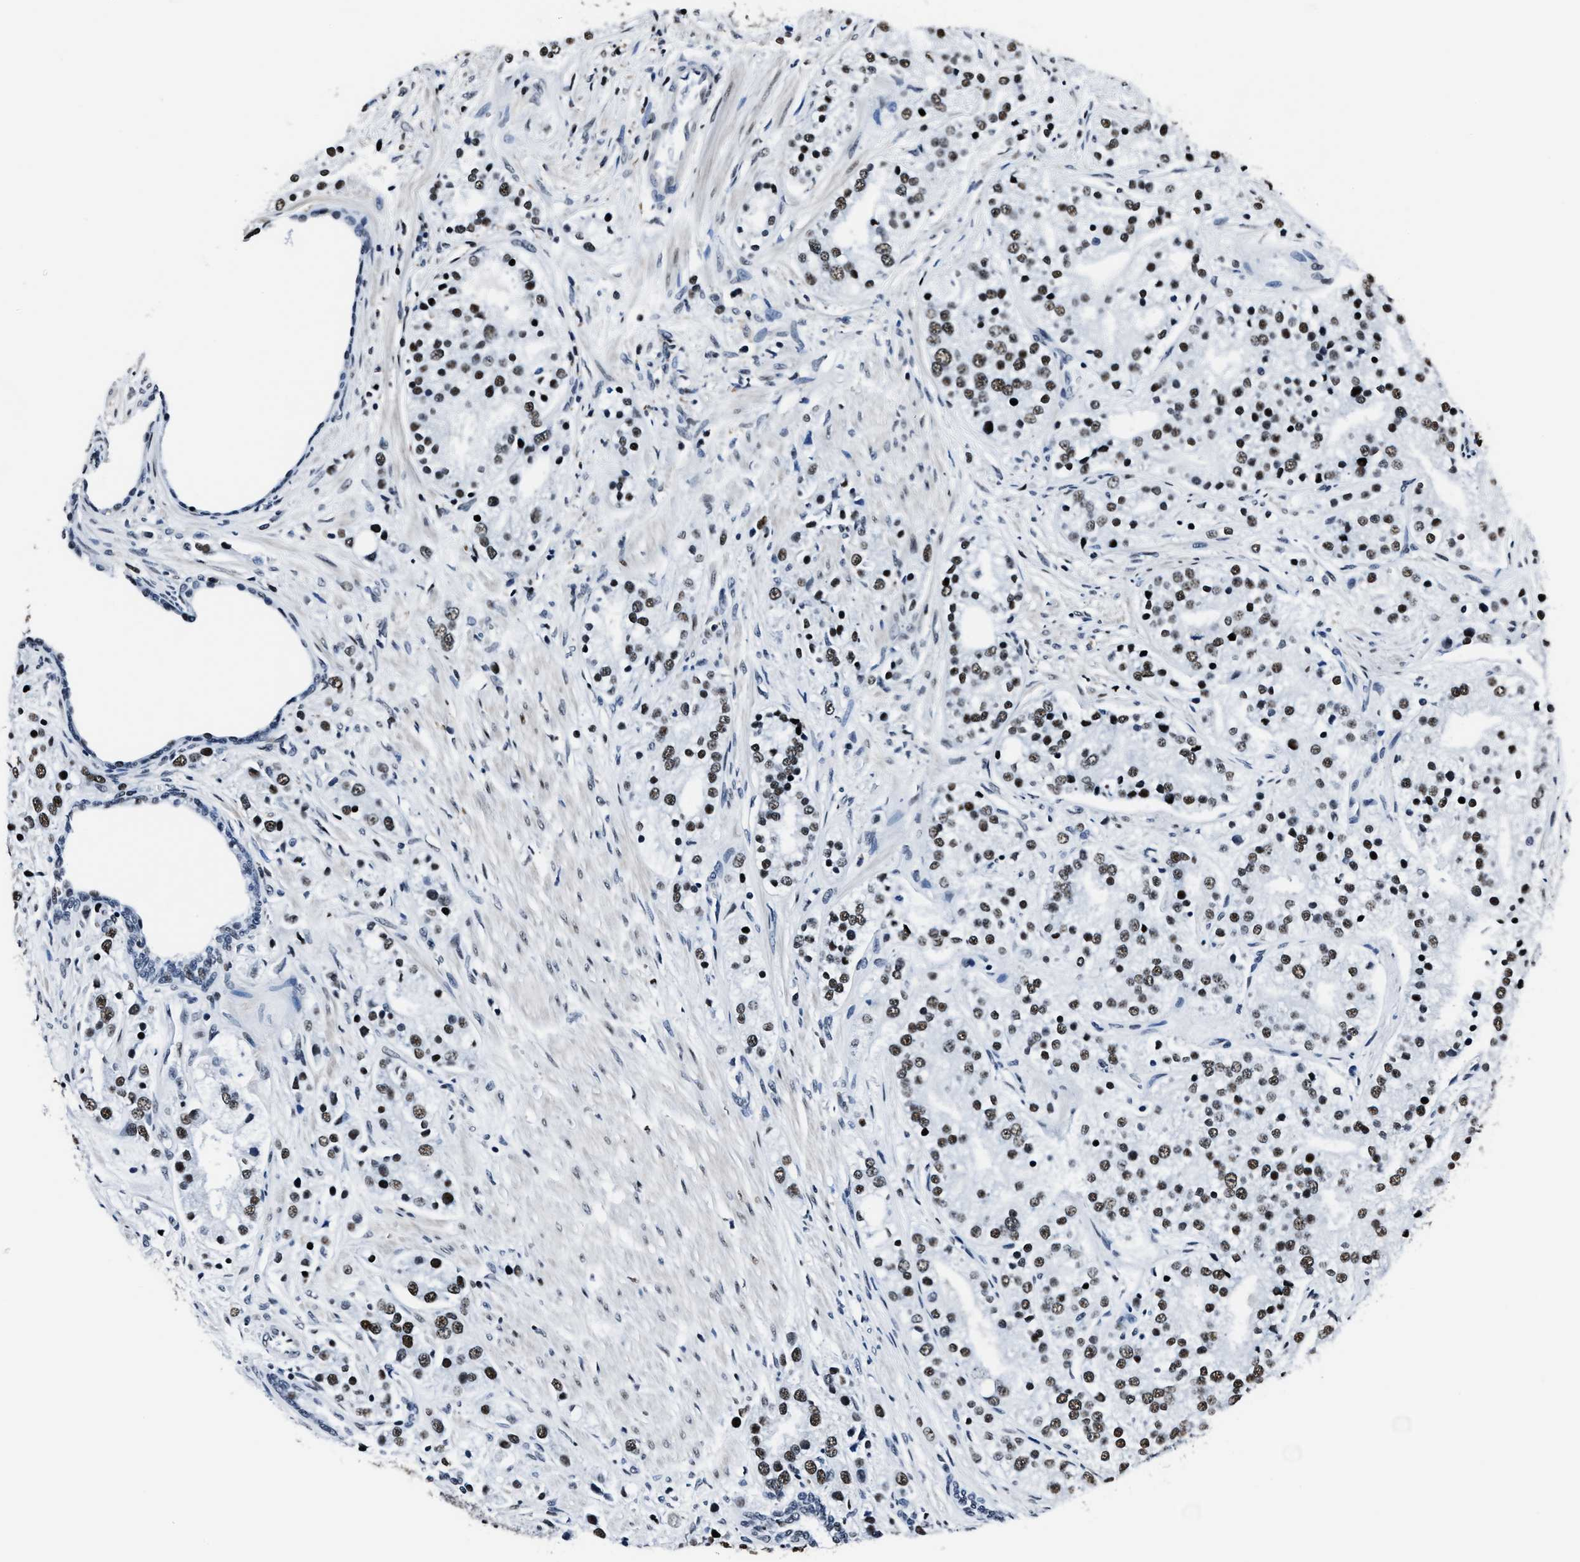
{"staining": {"intensity": "moderate", "quantity": ">75%", "location": "nuclear"}, "tissue": "prostate cancer", "cell_type": "Tumor cells", "image_type": "cancer", "snomed": [{"axis": "morphology", "description": "Adenocarcinoma, High grade"}, {"axis": "topography", "description": "Prostate"}], "caption": "This micrograph displays adenocarcinoma (high-grade) (prostate) stained with immunohistochemistry (IHC) to label a protein in brown. The nuclear of tumor cells show moderate positivity for the protein. Nuclei are counter-stained blue.", "gene": "PPIE", "patient": {"sex": "male", "age": 50}}